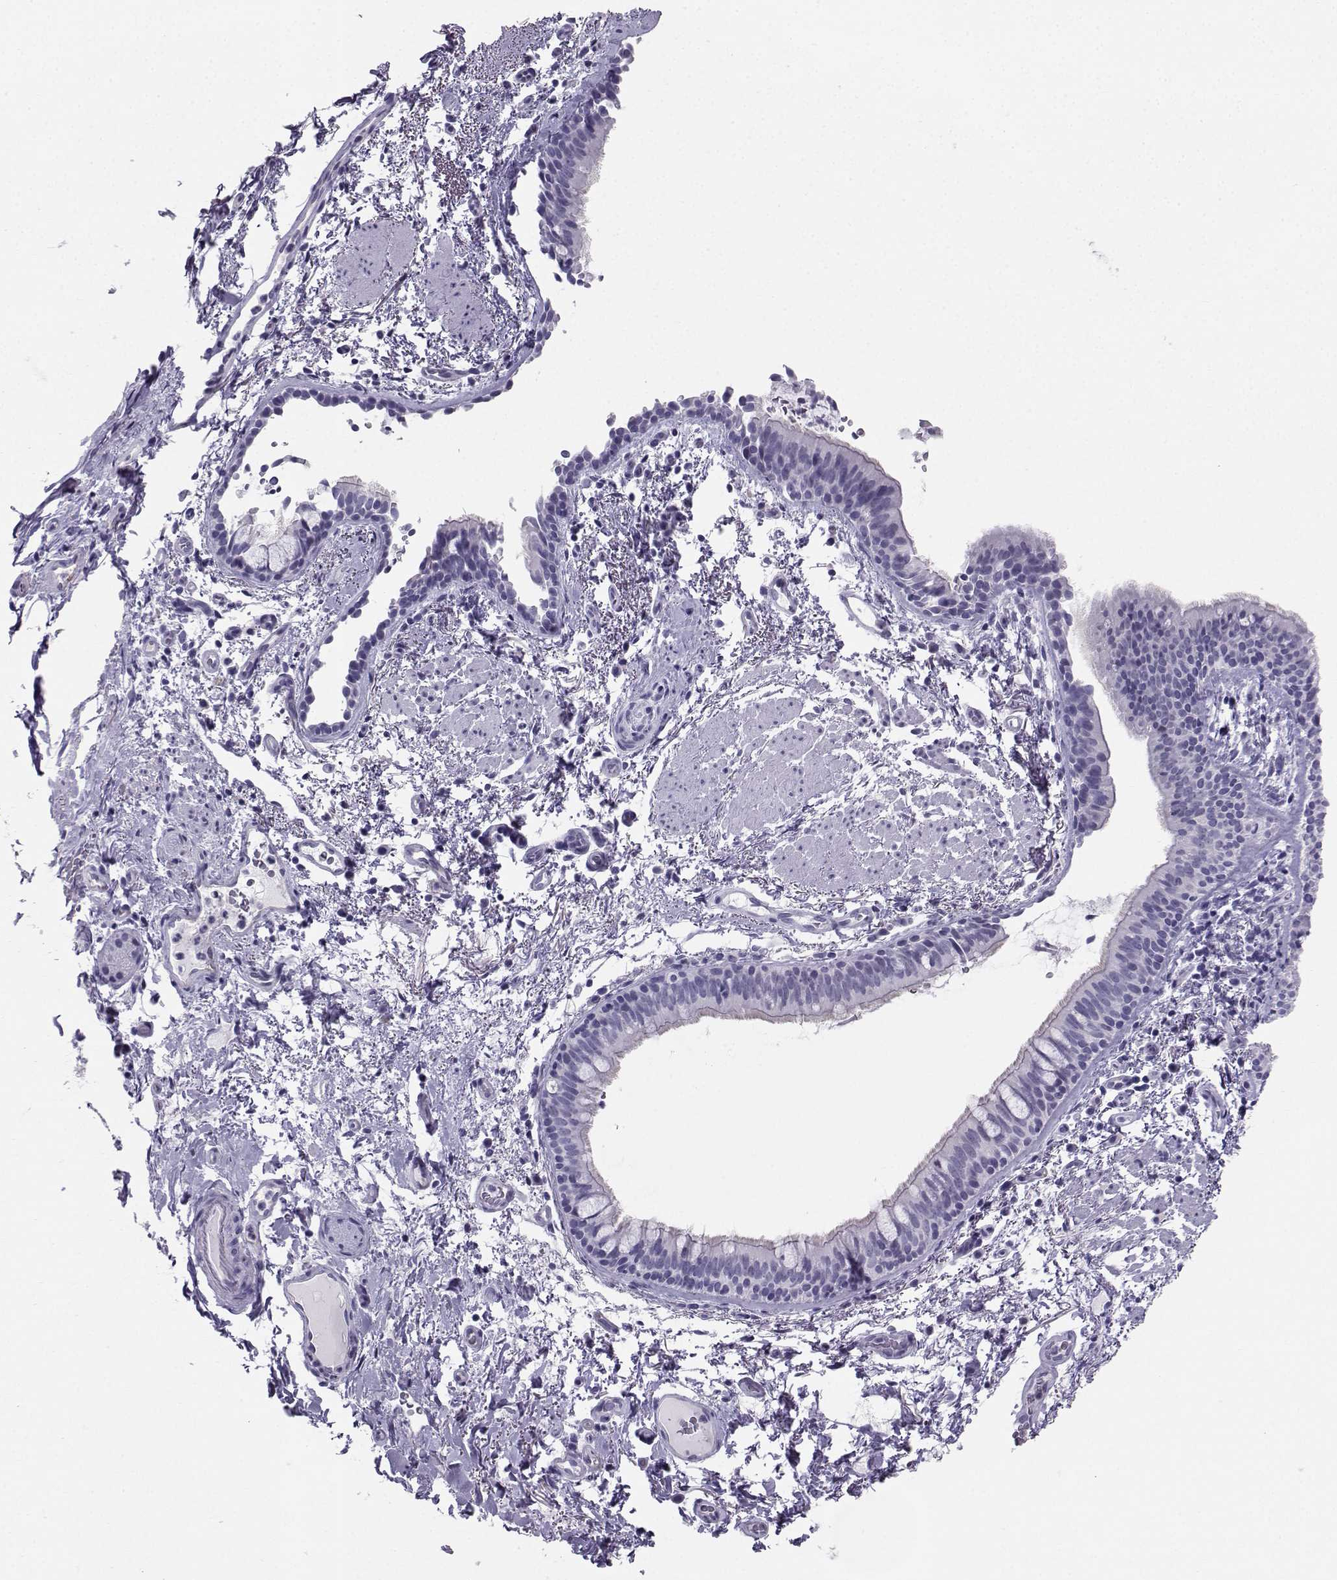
{"staining": {"intensity": "negative", "quantity": "none", "location": "none"}, "tissue": "bronchus", "cell_type": "Respiratory epithelial cells", "image_type": "normal", "snomed": [{"axis": "morphology", "description": "Normal tissue, NOS"}, {"axis": "topography", "description": "Bronchus"}], "caption": "Immunohistochemistry (IHC) of normal human bronchus reveals no staining in respiratory epithelial cells. Nuclei are stained in blue.", "gene": "IQCD", "patient": {"sex": "female", "age": 64}}